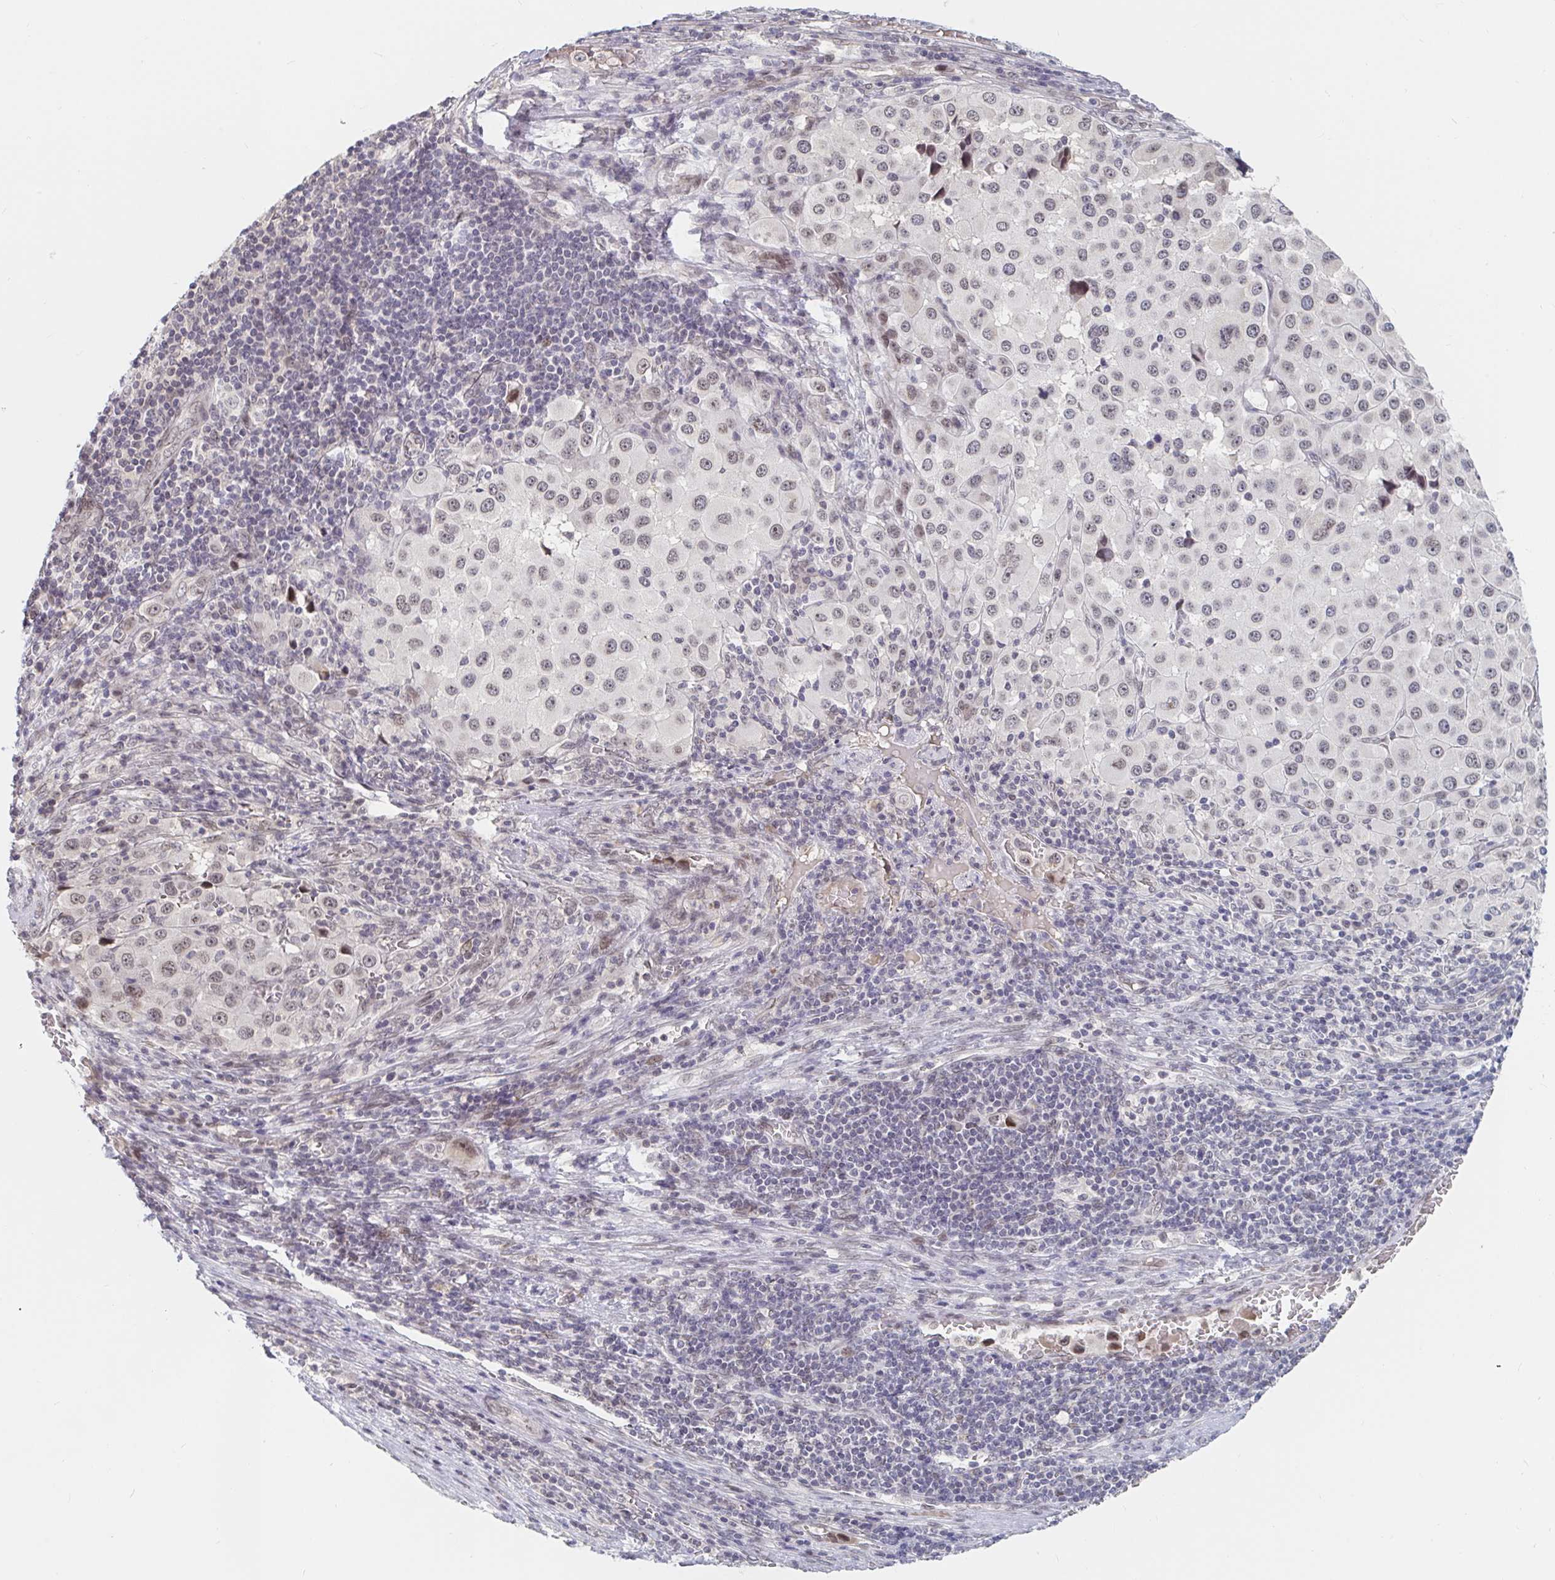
{"staining": {"intensity": "weak", "quantity": "<25%", "location": "nuclear"}, "tissue": "melanoma", "cell_type": "Tumor cells", "image_type": "cancer", "snomed": [{"axis": "morphology", "description": "Malignant melanoma, Metastatic site"}, {"axis": "topography", "description": "Lymph node"}], "caption": "Malignant melanoma (metastatic site) was stained to show a protein in brown. There is no significant positivity in tumor cells.", "gene": "CHD2", "patient": {"sex": "female", "age": 65}}